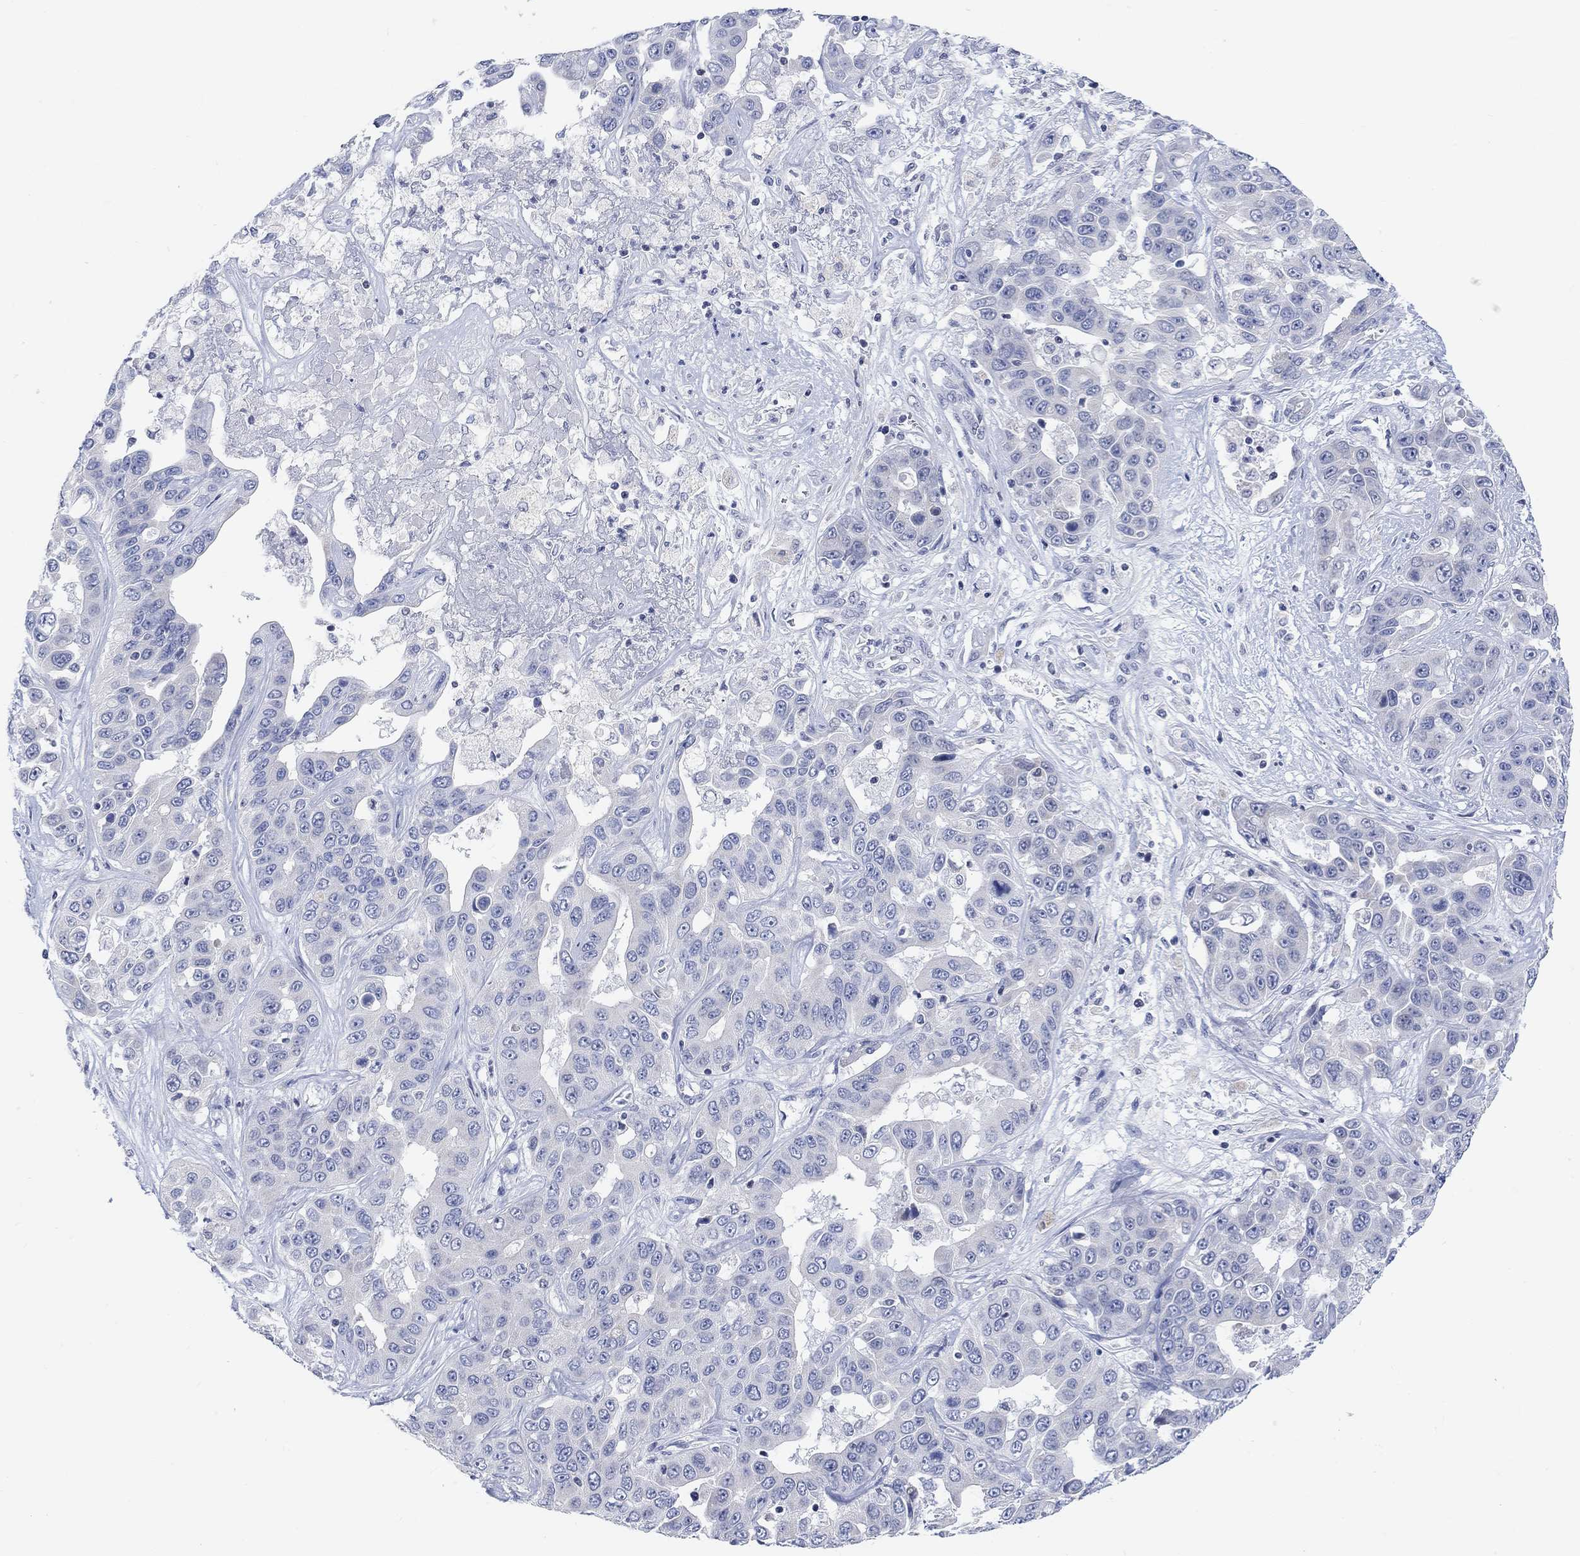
{"staining": {"intensity": "negative", "quantity": "none", "location": "none"}, "tissue": "liver cancer", "cell_type": "Tumor cells", "image_type": "cancer", "snomed": [{"axis": "morphology", "description": "Cholangiocarcinoma"}, {"axis": "topography", "description": "Liver"}], "caption": "The histopathology image displays no significant positivity in tumor cells of liver cholangiocarcinoma.", "gene": "ATP6V1E2", "patient": {"sex": "female", "age": 52}}